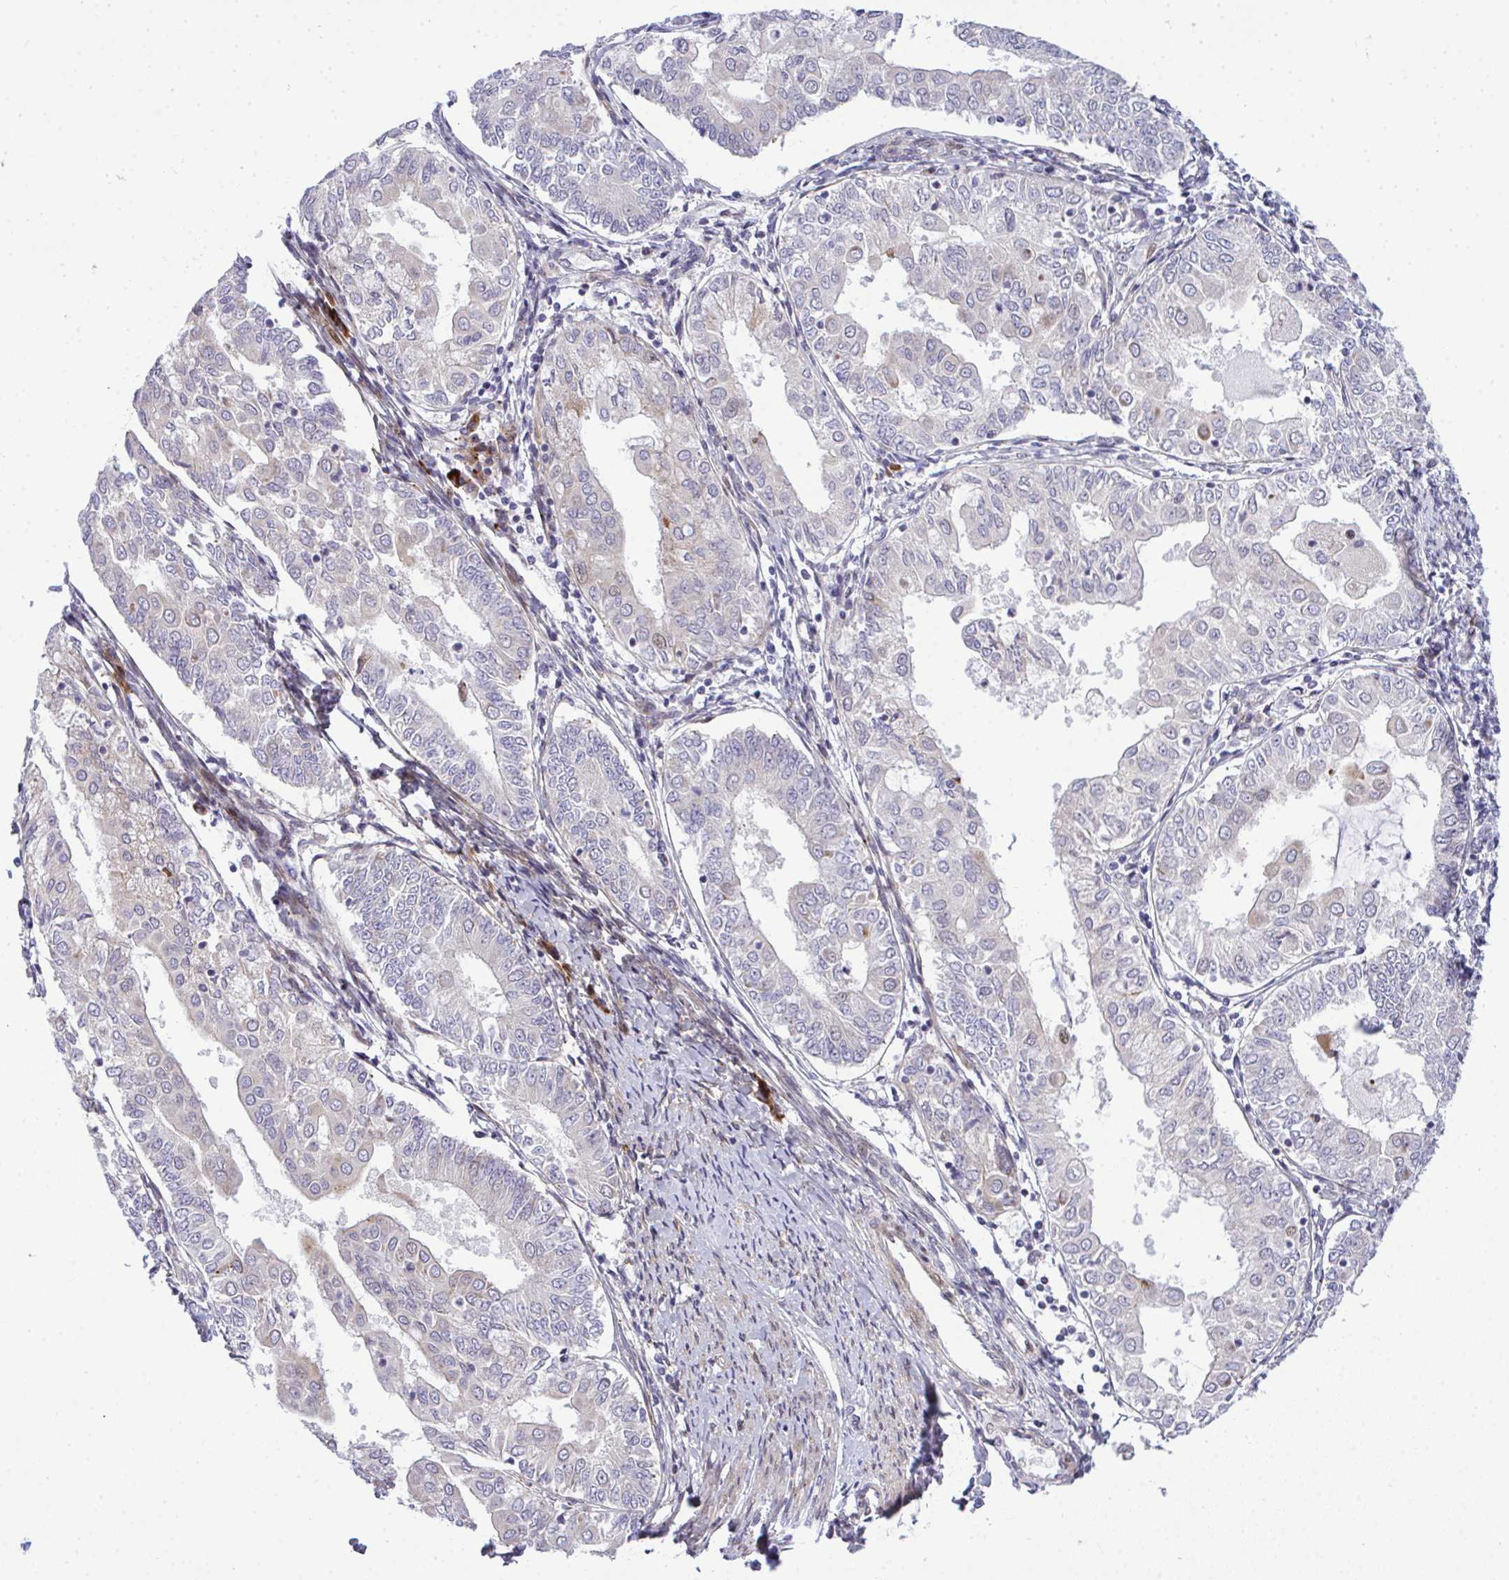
{"staining": {"intensity": "weak", "quantity": "<25%", "location": "nuclear"}, "tissue": "endometrial cancer", "cell_type": "Tumor cells", "image_type": "cancer", "snomed": [{"axis": "morphology", "description": "Adenocarcinoma, NOS"}, {"axis": "topography", "description": "Endometrium"}], "caption": "IHC micrograph of endometrial cancer stained for a protein (brown), which displays no positivity in tumor cells. Nuclei are stained in blue.", "gene": "CASTOR2", "patient": {"sex": "female", "age": 68}}